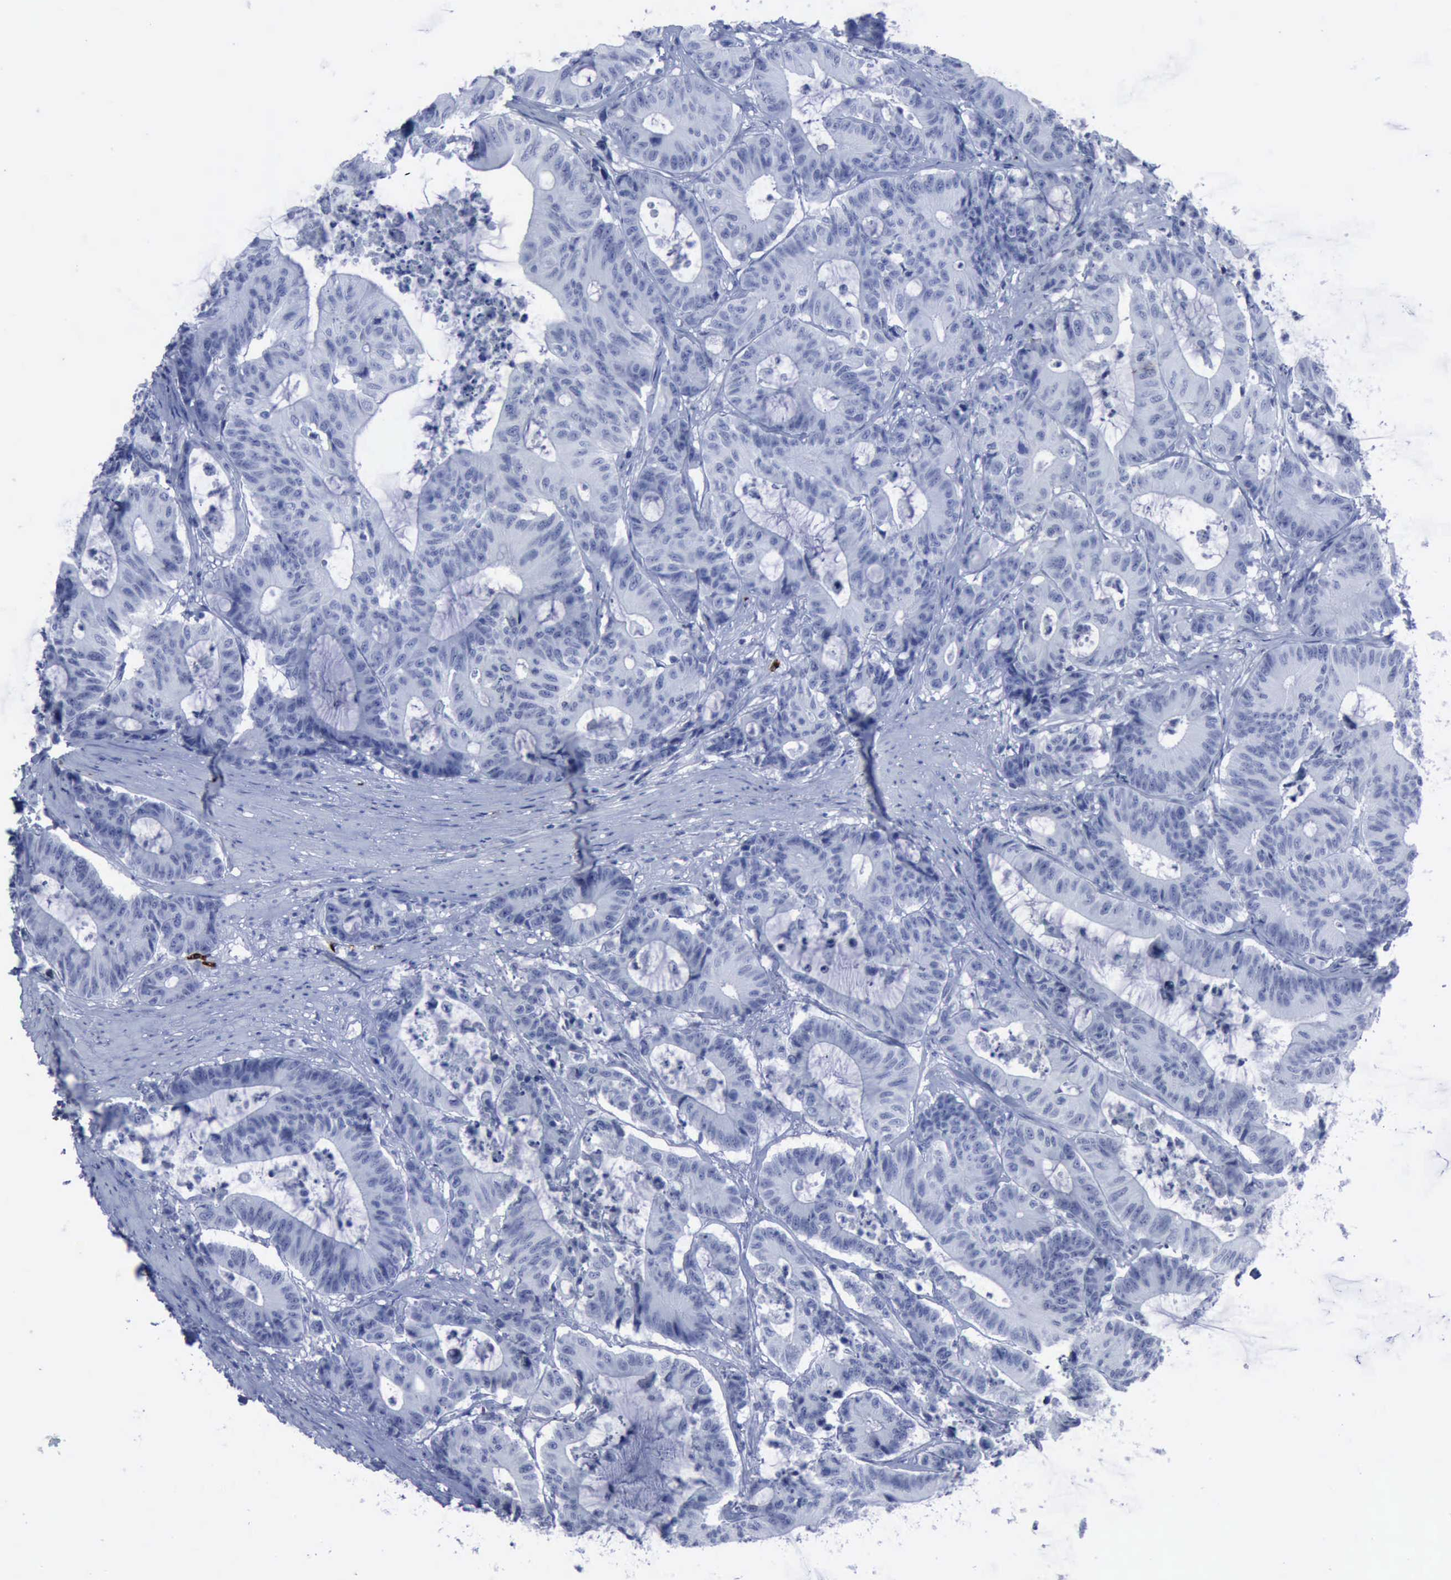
{"staining": {"intensity": "negative", "quantity": "none", "location": "none"}, "tissue": "colorectal cancer", "cell_type": "Tumor cells", "image_type": "cancer", "snomed": [{"axis": "morphology", "description": "Adenocarcinoma, NOS"}, {"axis": "topography", "description": "Colon"}], "caption": "There is no significant expression in tumor cells of adenocarcinoma (colorectal).", "gene": "NGFR", "patient": {"sex": "female", "age": 84}}